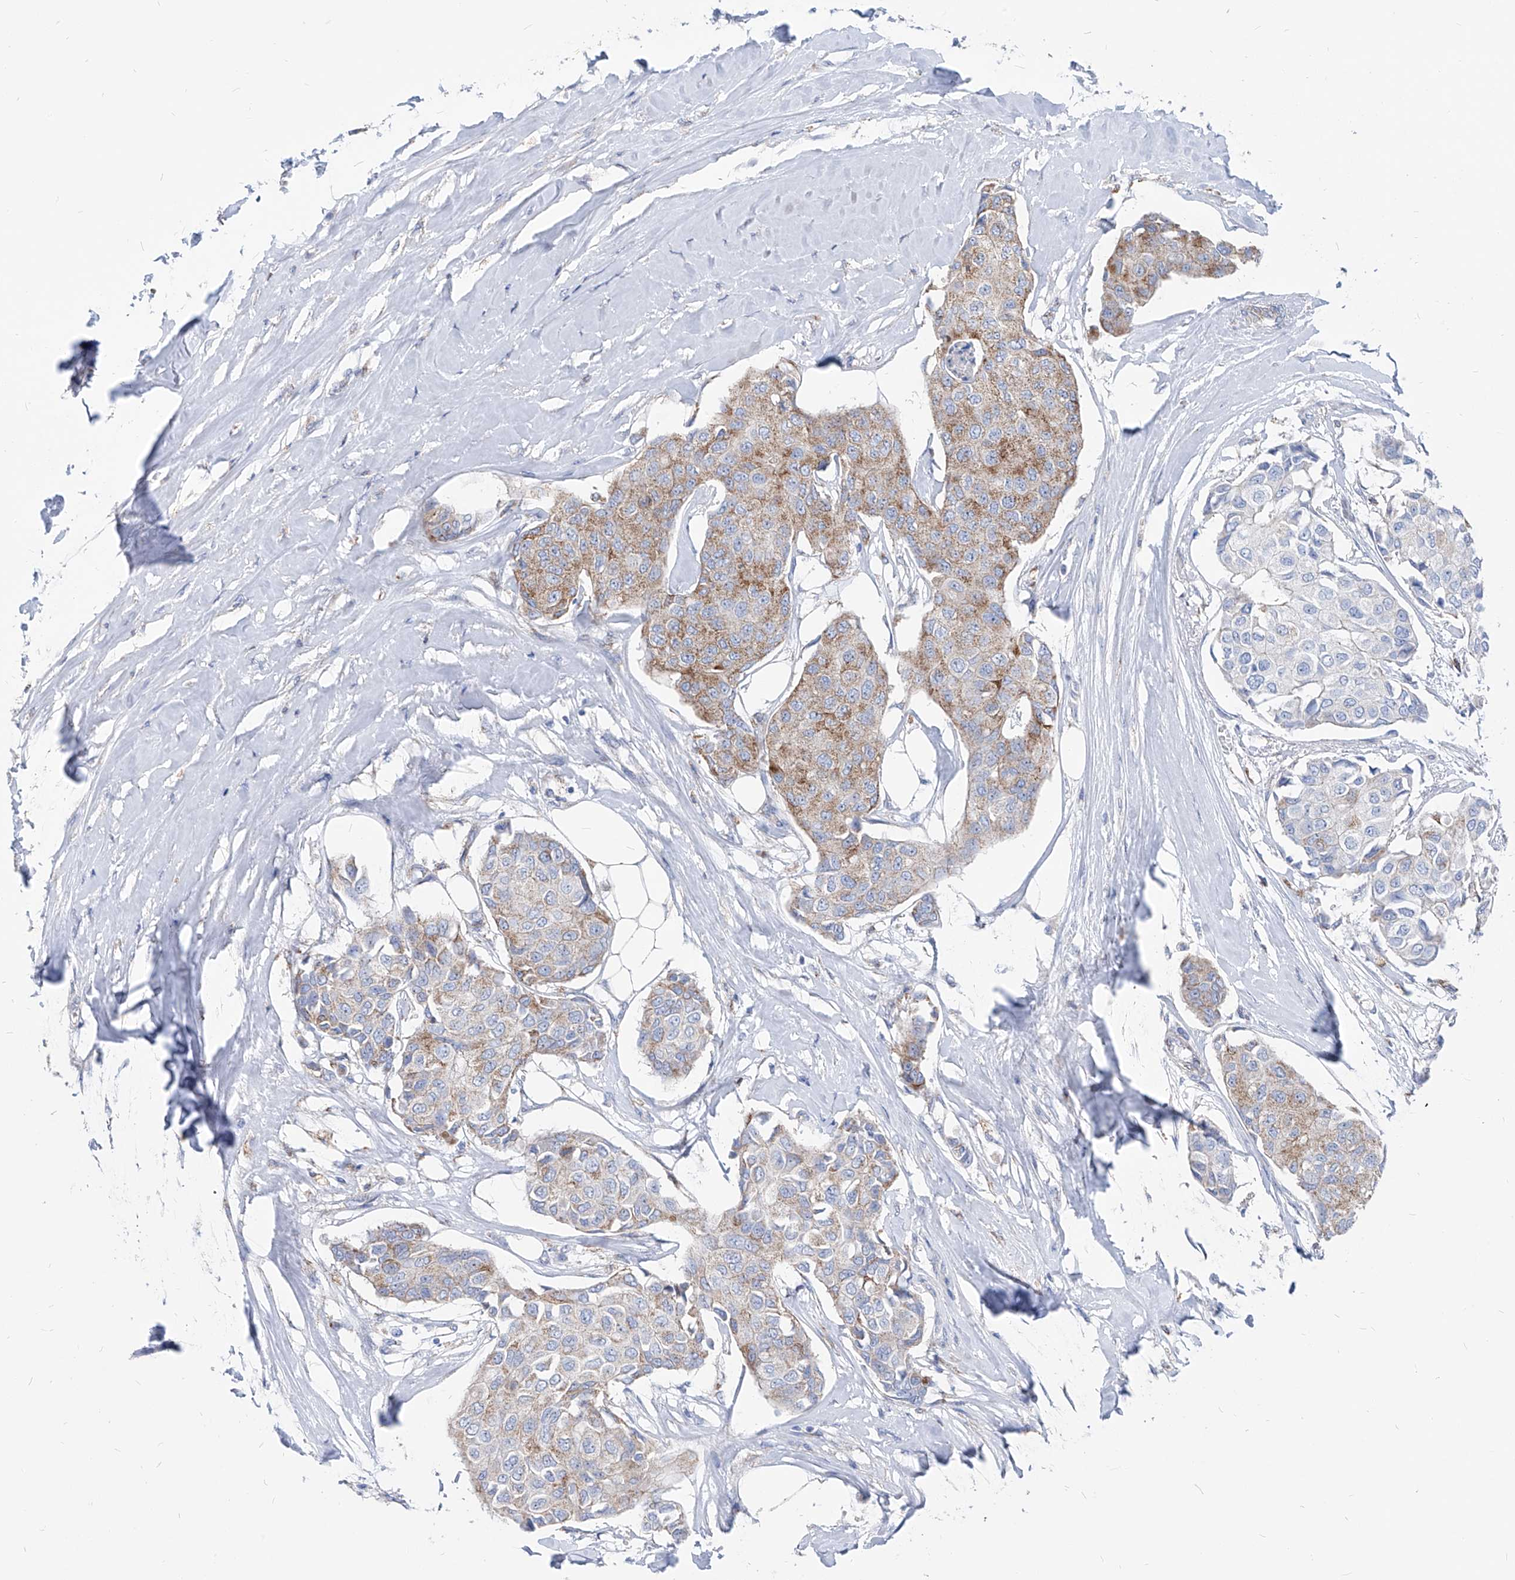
{"staining": {"intensity": "weak", "quantity": "25%-75%", "location": "cytoplasmic/membranous"}, "tissue": "breast cancer", "cell_type": "Tumor cells", "image_type": "cancer", "snomed": [{"axis": "morphology", "description": "Duct carcinoma"}, {"axis": "topography", "description": "Breast"}], "caption": "Human breast cancer stained with a protein marker exhibits weak staining in tumor cells.", "gene": "AGPS", "patient": {"sex": "female", "age": 80}}